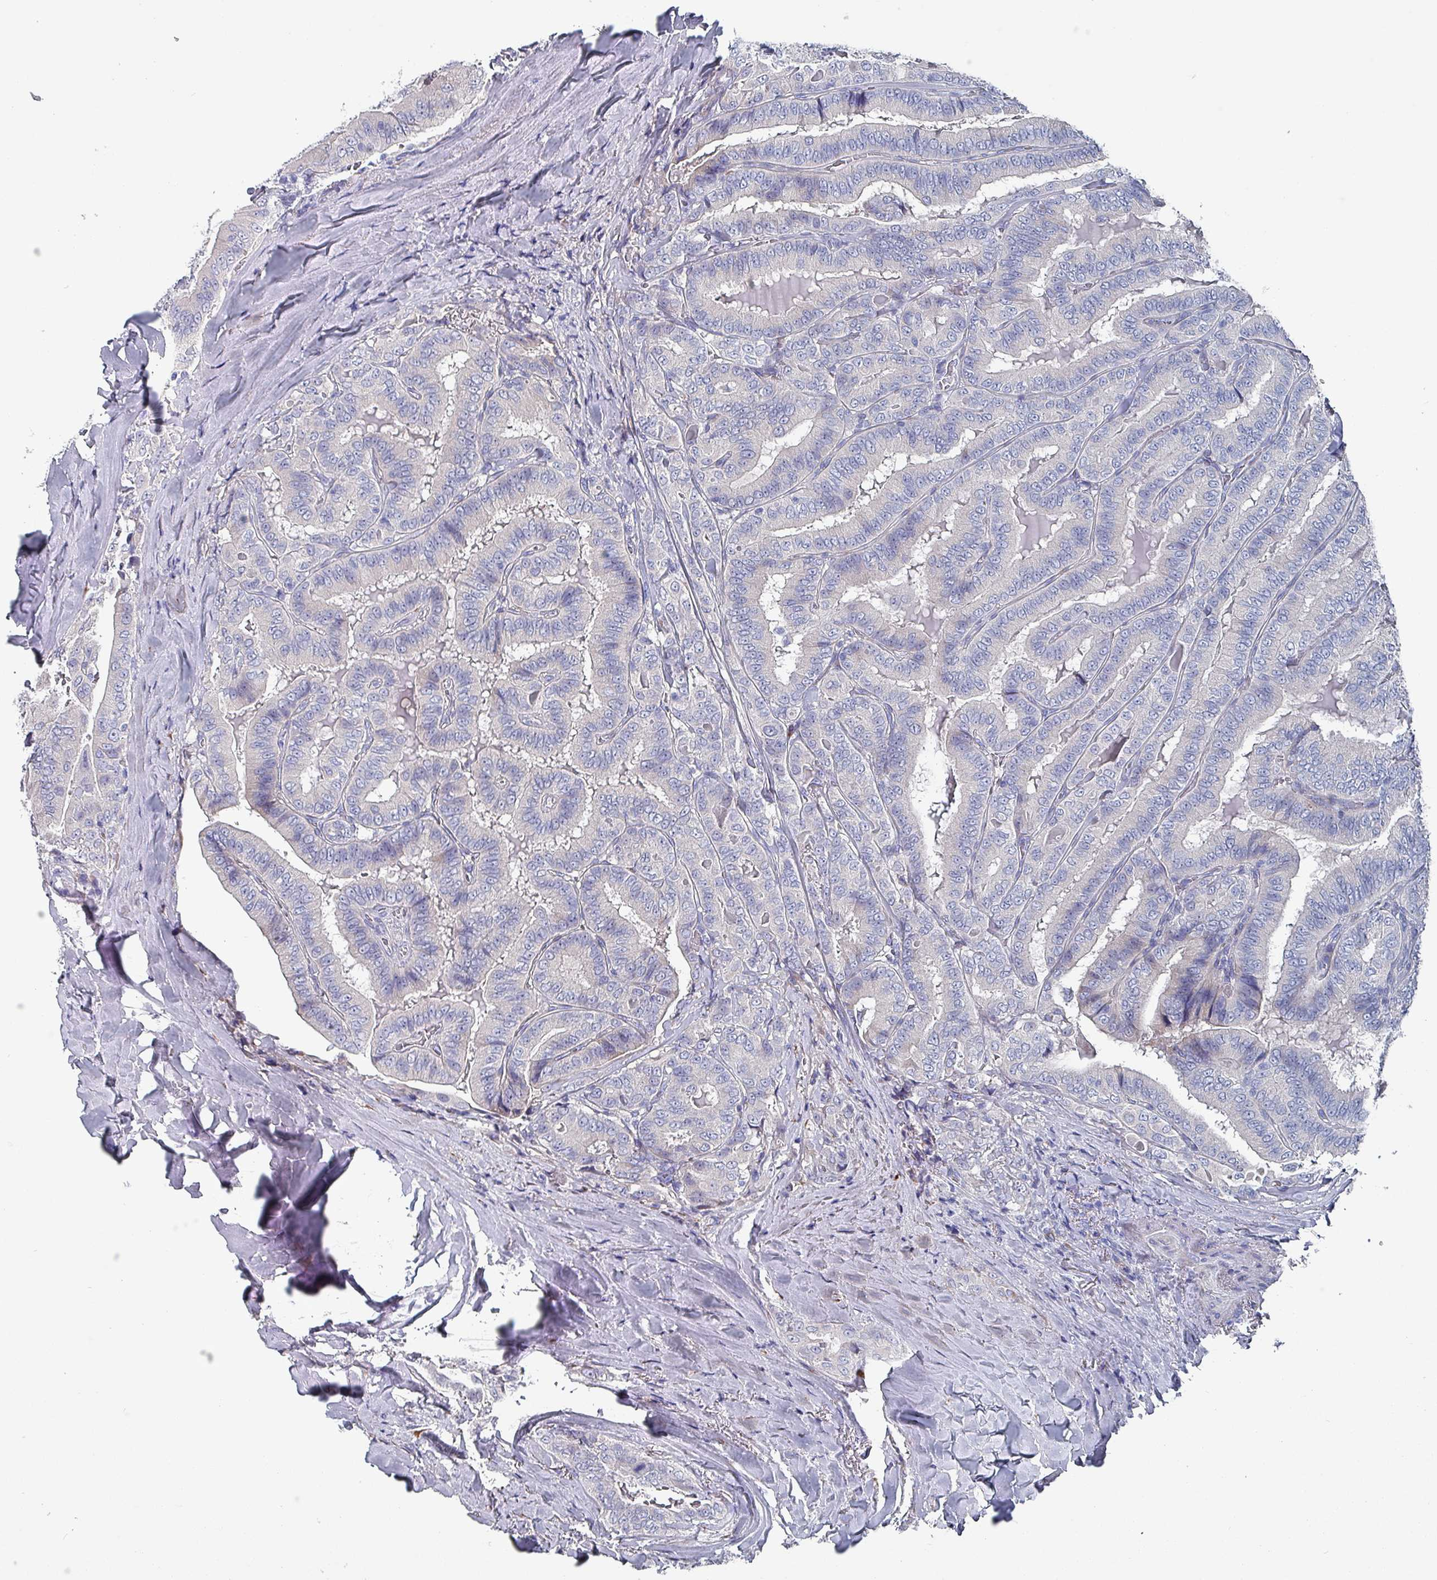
{"staining": {"intensity": "negative", "quantity": "none", "location": "none"}, "tissue": "thyroid cancer", "cell_type": "Tumor cells", "image_type": "cancer", "snomed": [{"axis": "morphology", "description": "Papillary adenocarcinoma, NOS"}, {"axis": "topography", "description": "Thyroid gland"}], "caption": "The histopathology image shows no staining of tumor cells in thyroid papillary adenocarcinoma.", "gene": "DRD5", "patient": {"sex": "male", "age": 61}}